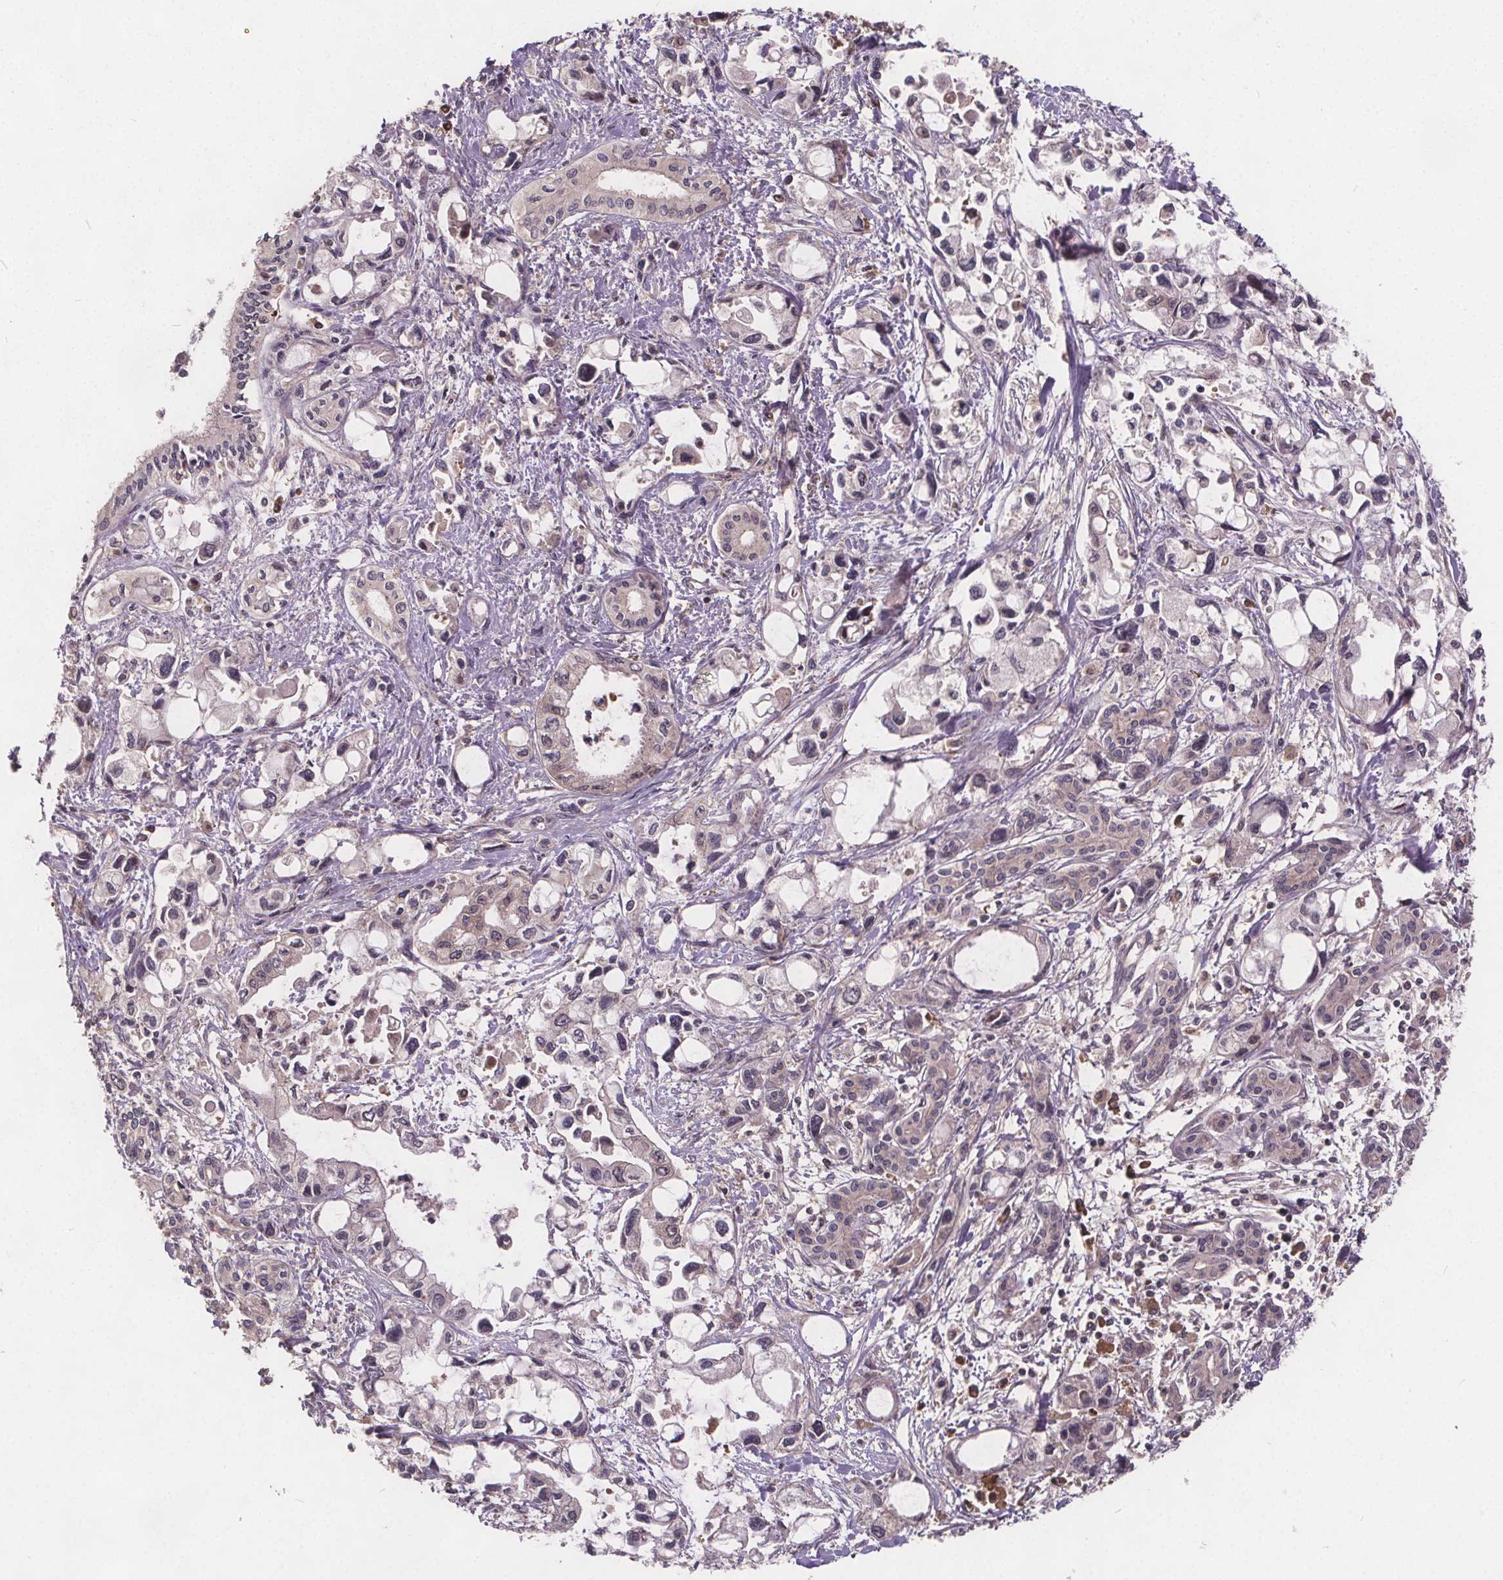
{"staining": {"intensity": "negative", "quantity": "none", "location": "none"}, "tissue": "pancreatic cancer", "cell_type": "Tumor cells", "image_type": "cancer", "snomed": [{"axis": "morphology", "description": "Adenocarcinoma, NOS"}, {"axis": "topography", "description": "Pancreas"}], "caption": "Histopathology image shows no protein positivity in tumor cells of pancreatic cancer tissue.", "gene": "USP9X", "patient": {"sex": "female", "age": 61}}